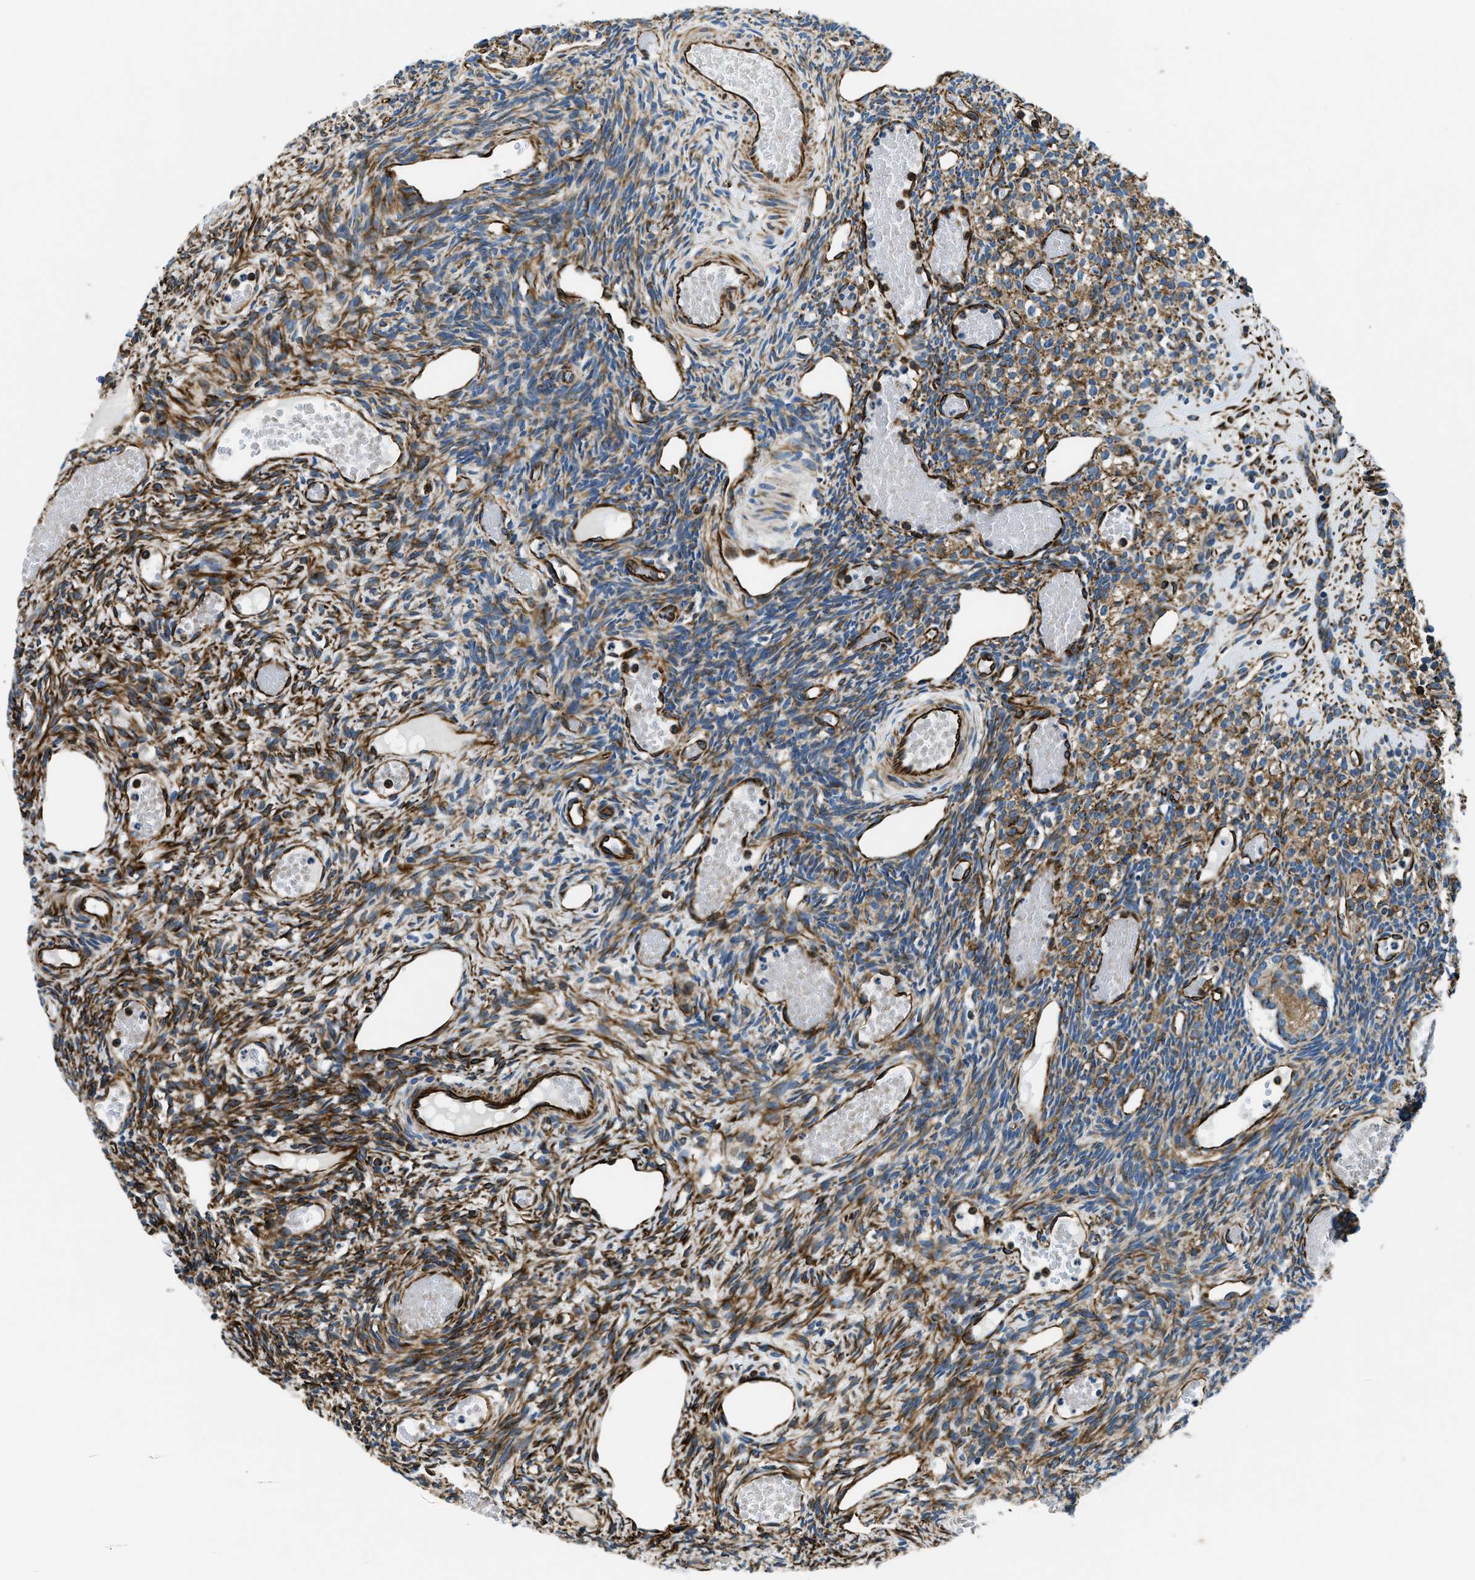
{"staining": {"intensity": "moderate", "quantity": "25%-75%", "location": "cytoplasmic/membranous"}, "tissue": "ovary", "cell_type": "Ovarian stroma cells", "image_type": "normal", "snomed": [{"axis": "morphology", "description": "Normal tissue, NOS"}, {"axis": "topography", "description": "Ovary"}], "caption": "Immunohistochemical staining of unremarkable human ovary displays 25%-75% levels of moderate cytoplasmic/membranous protein positivity in approximately 25%-75% of ovarian stroma cells.", "gene": "GNS", "patient": {"sex": "female", "age": 33}}